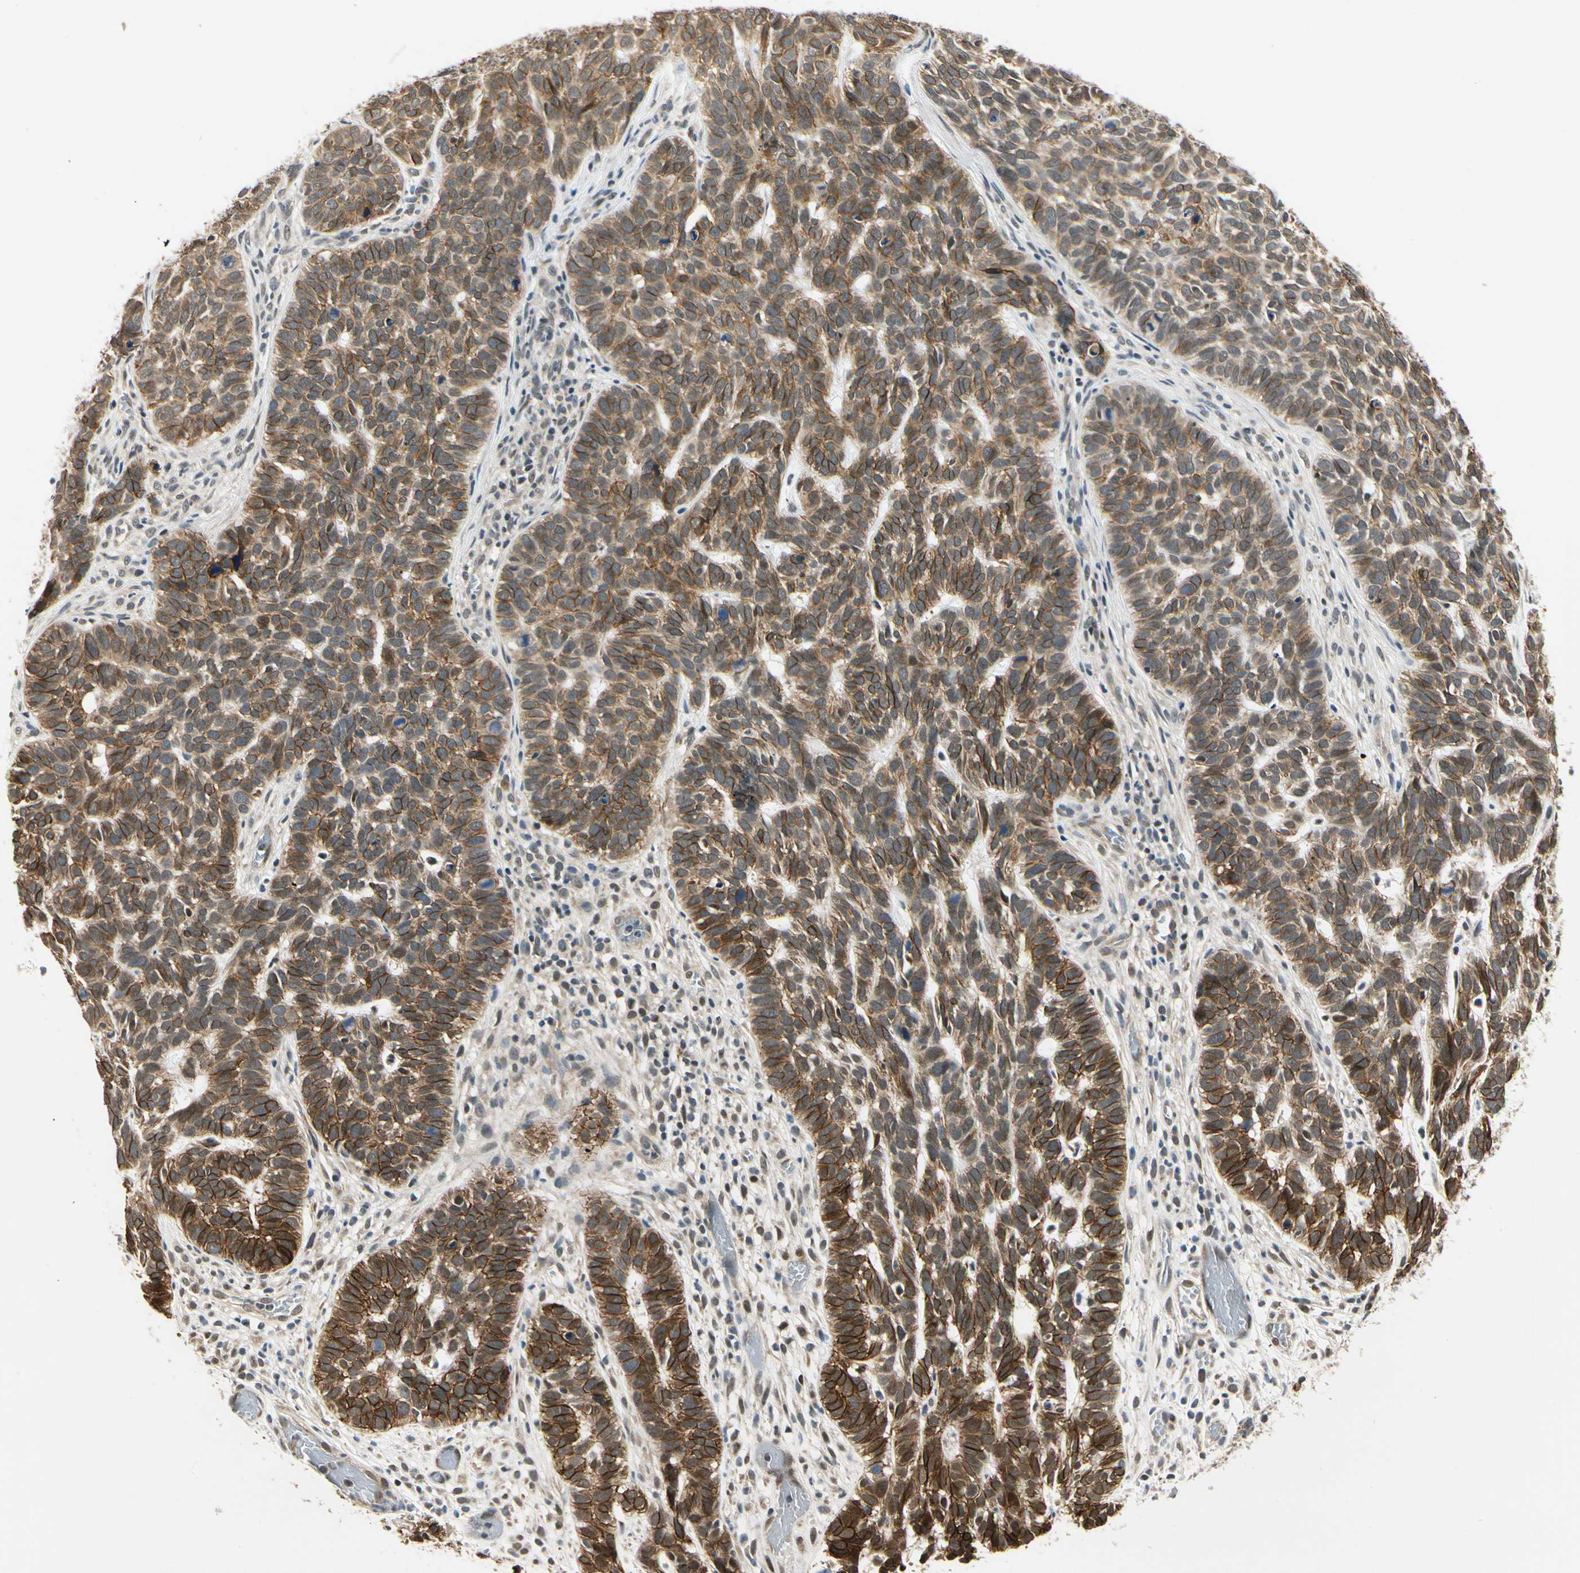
{"staining": {"intensity": "strong", "quantity": ">75%", "location": "cytoplasmic/membranous"}, "tissue": "skin cancer", "cell_type": "Tumor cells", "image_type": "cancer", "snomed": [{"axis": "morphology", "description": "Basal cell carcinoma"}, {"axis": "topography", "description": "Skin"}], "caption": "An IHC histopathology image of tumor tissue is shown. Protein staining in brown highlights strong cytoplasmic/membranous positivity in skin basal cell carcinoma within tumor cells.", "gene": "PDK2", "patient": {"sex": "male", "age": 87}}